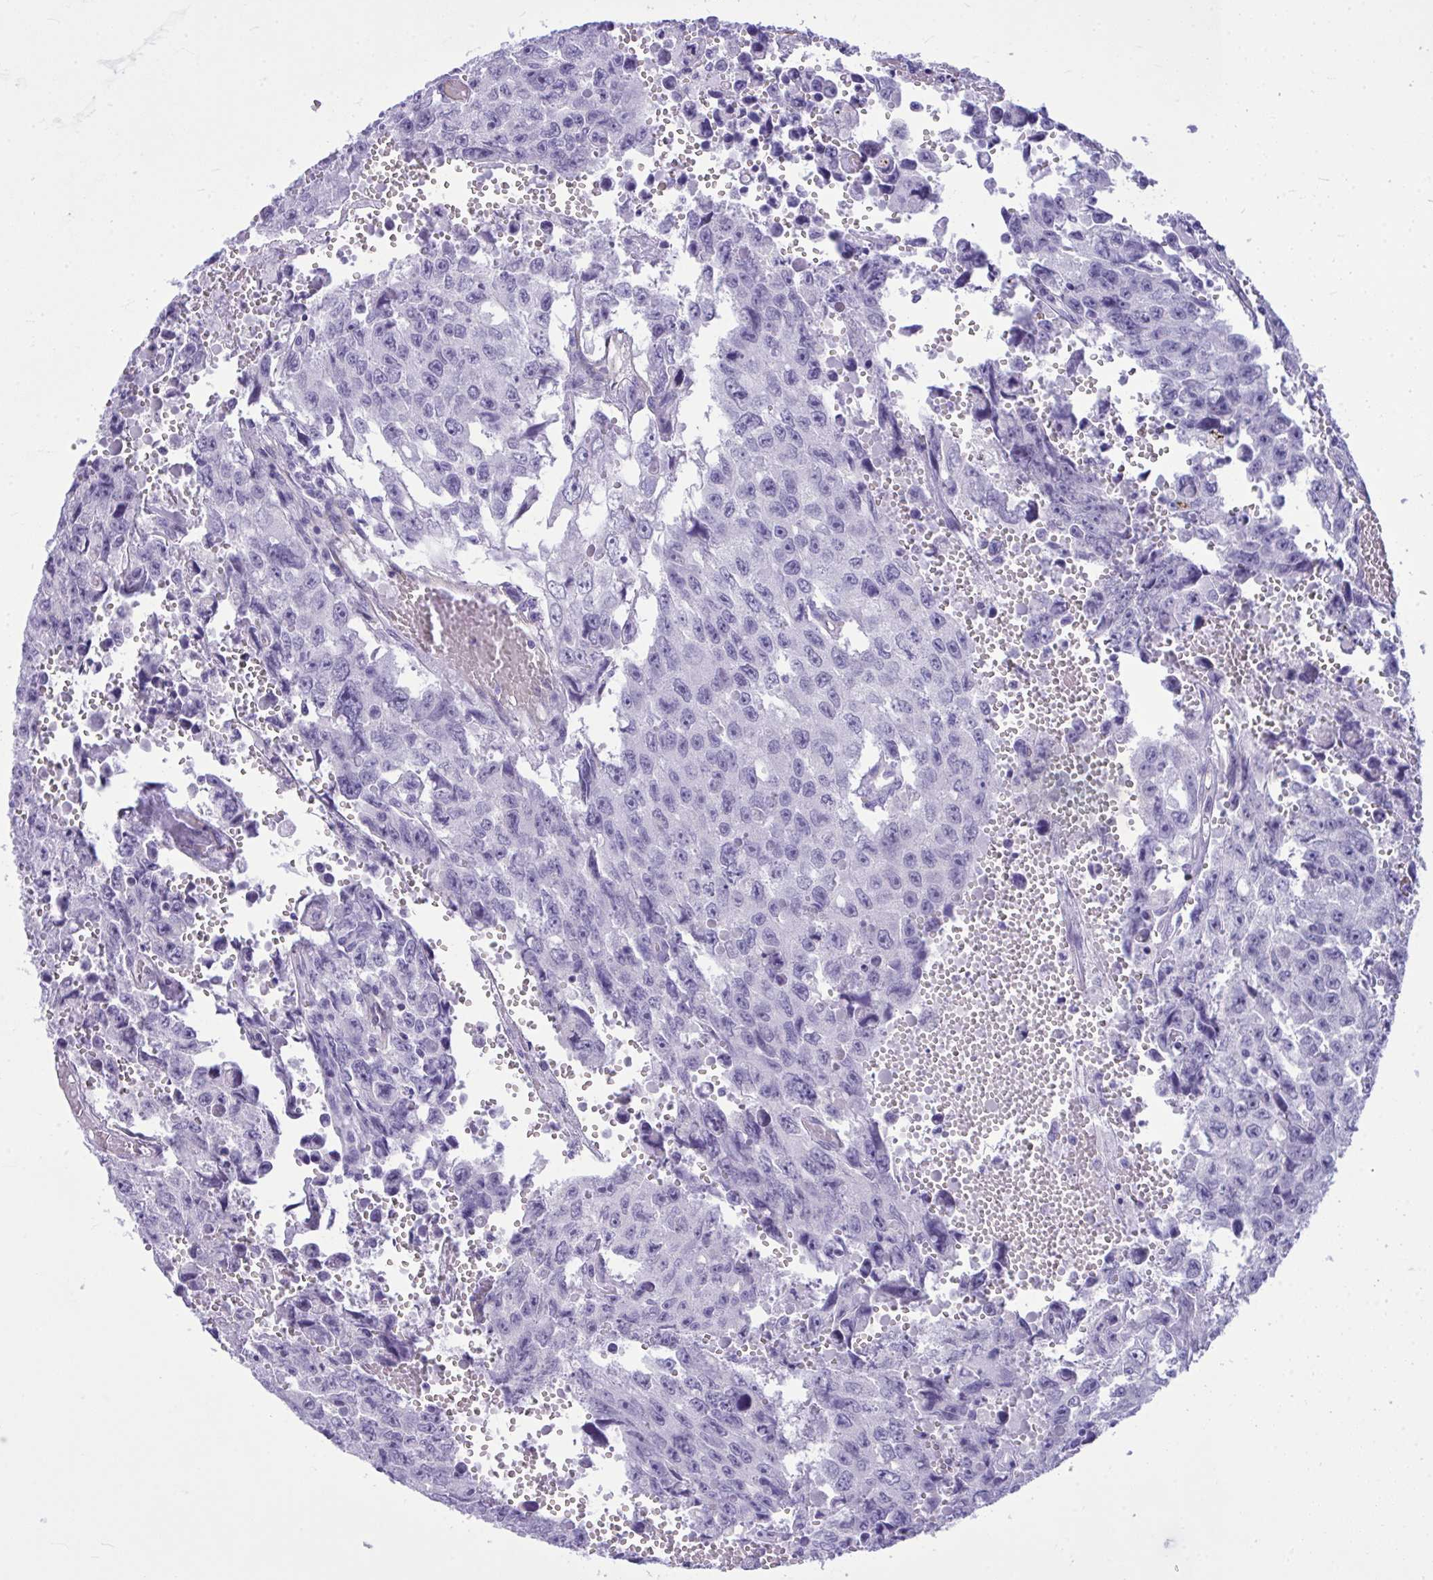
{"staining": {"intensity": "negative", "quantity": "none", "location": "none"}, "tissue": "testis cancer", "cell_type": "Tumor cells", "image_type": "cancer", "snomed": [{"axis": "morphology", "description": "Seminoma, NOS"}, {"axis": "topography", "description": "Testis"}], "caption": "DAB immunohistochemical staining of human testis cancer reveals no significant positivity in tumor cells. (Immunohistochemistry (ihc), brightfield microscopy, high magnification).", "gene": "LIMS2", "patient": {"sex": "male", "age": 26}}